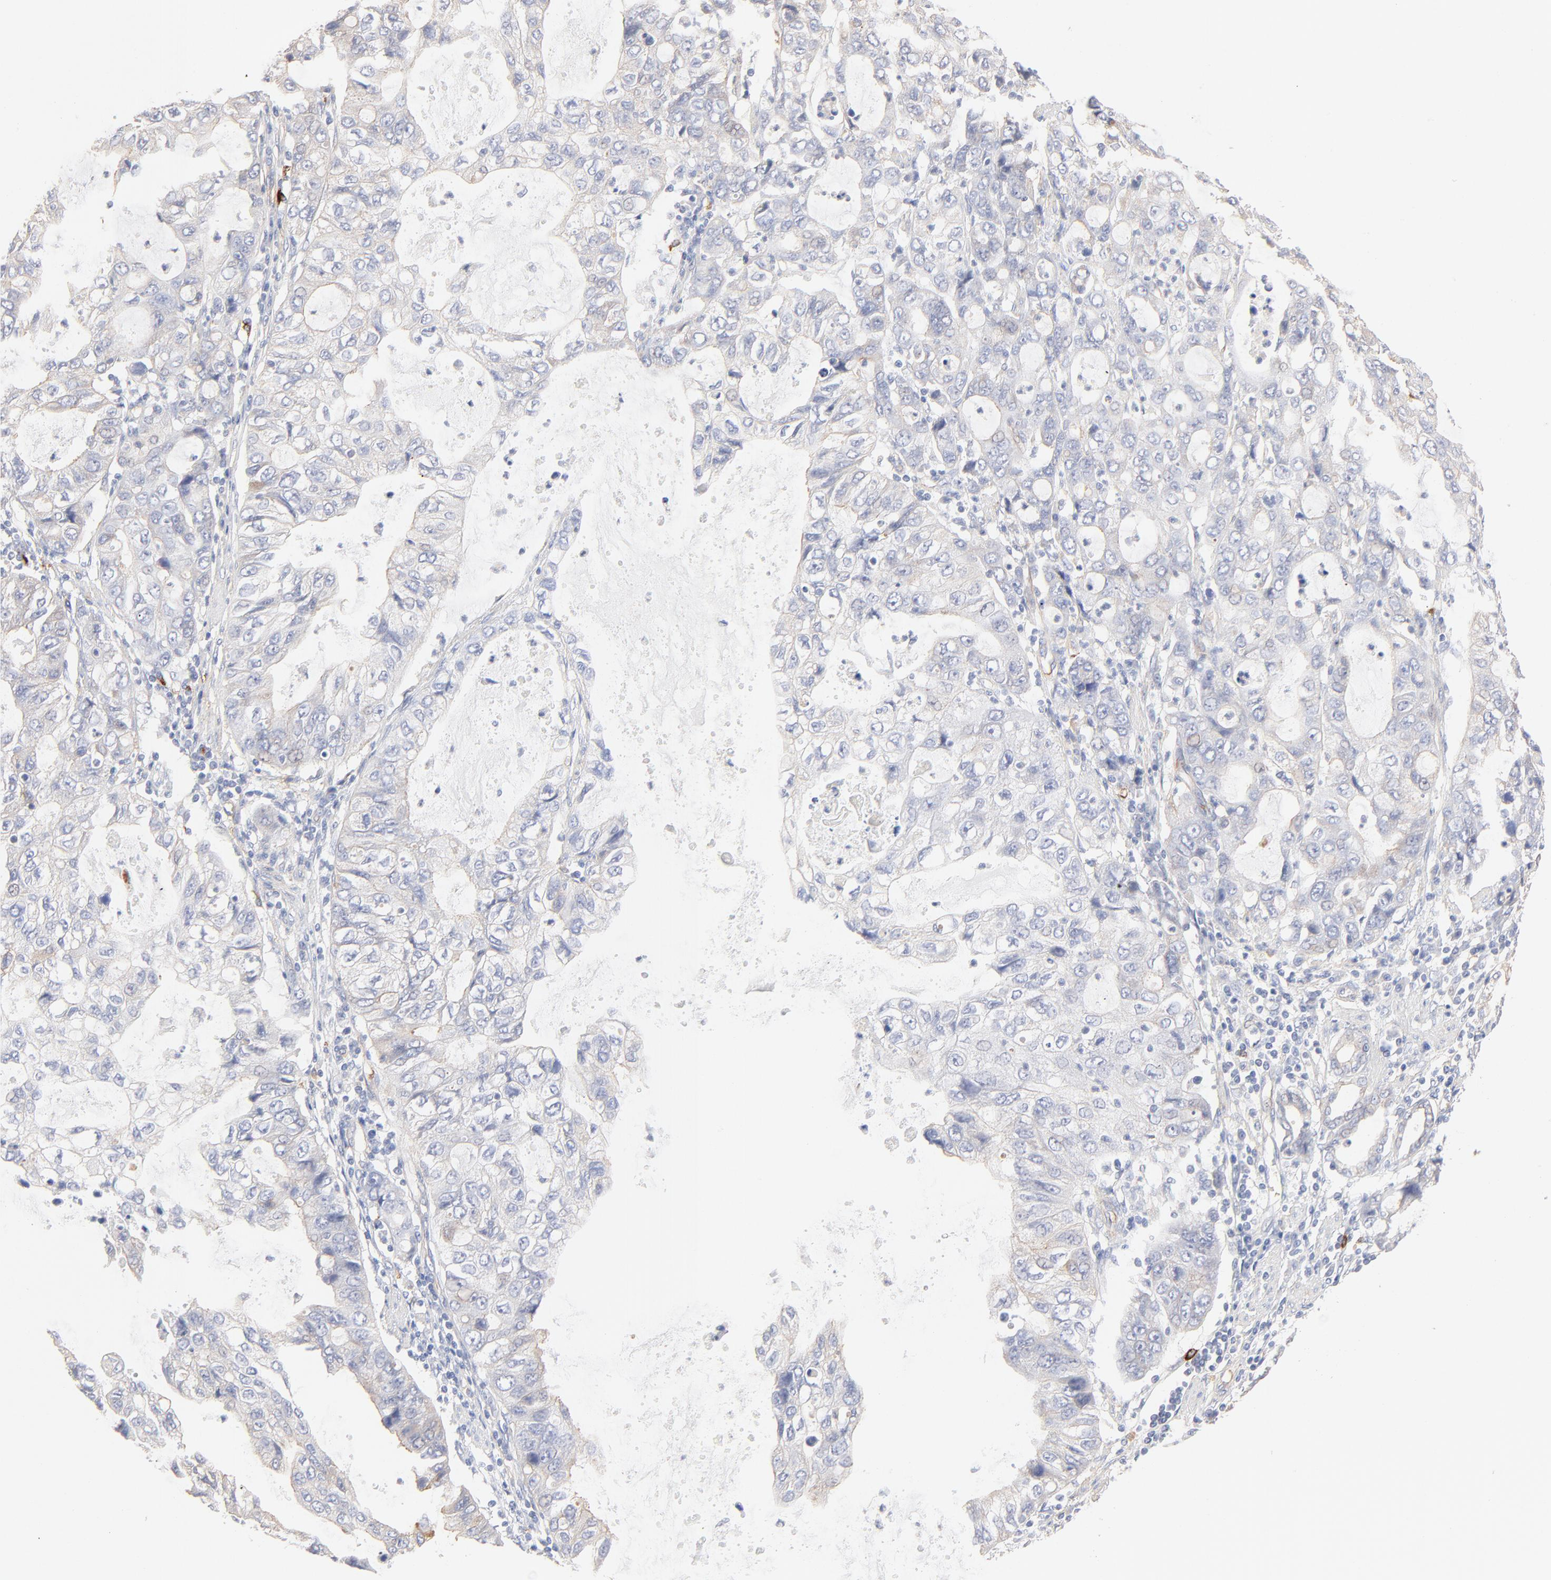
{"staining": {"intensity": "negative", "quantity": "none", "location": "none"}, "tissue": "stomach cancer", "cell_type": "Tumor cells", "image_type": "cancer", "snomed": [{"axis": "morphology", "description": "Adenocarcinoma, NOS"}, {"axis": "topography", "description": "Stomach, upper"}], "caption": "Protein analysis of stomach cancer (adenocarcinoma) demonstrates no significant positivity in tumor cells.", "gene": "SPTB", "patient": {"sex": "female", "age": 52}}